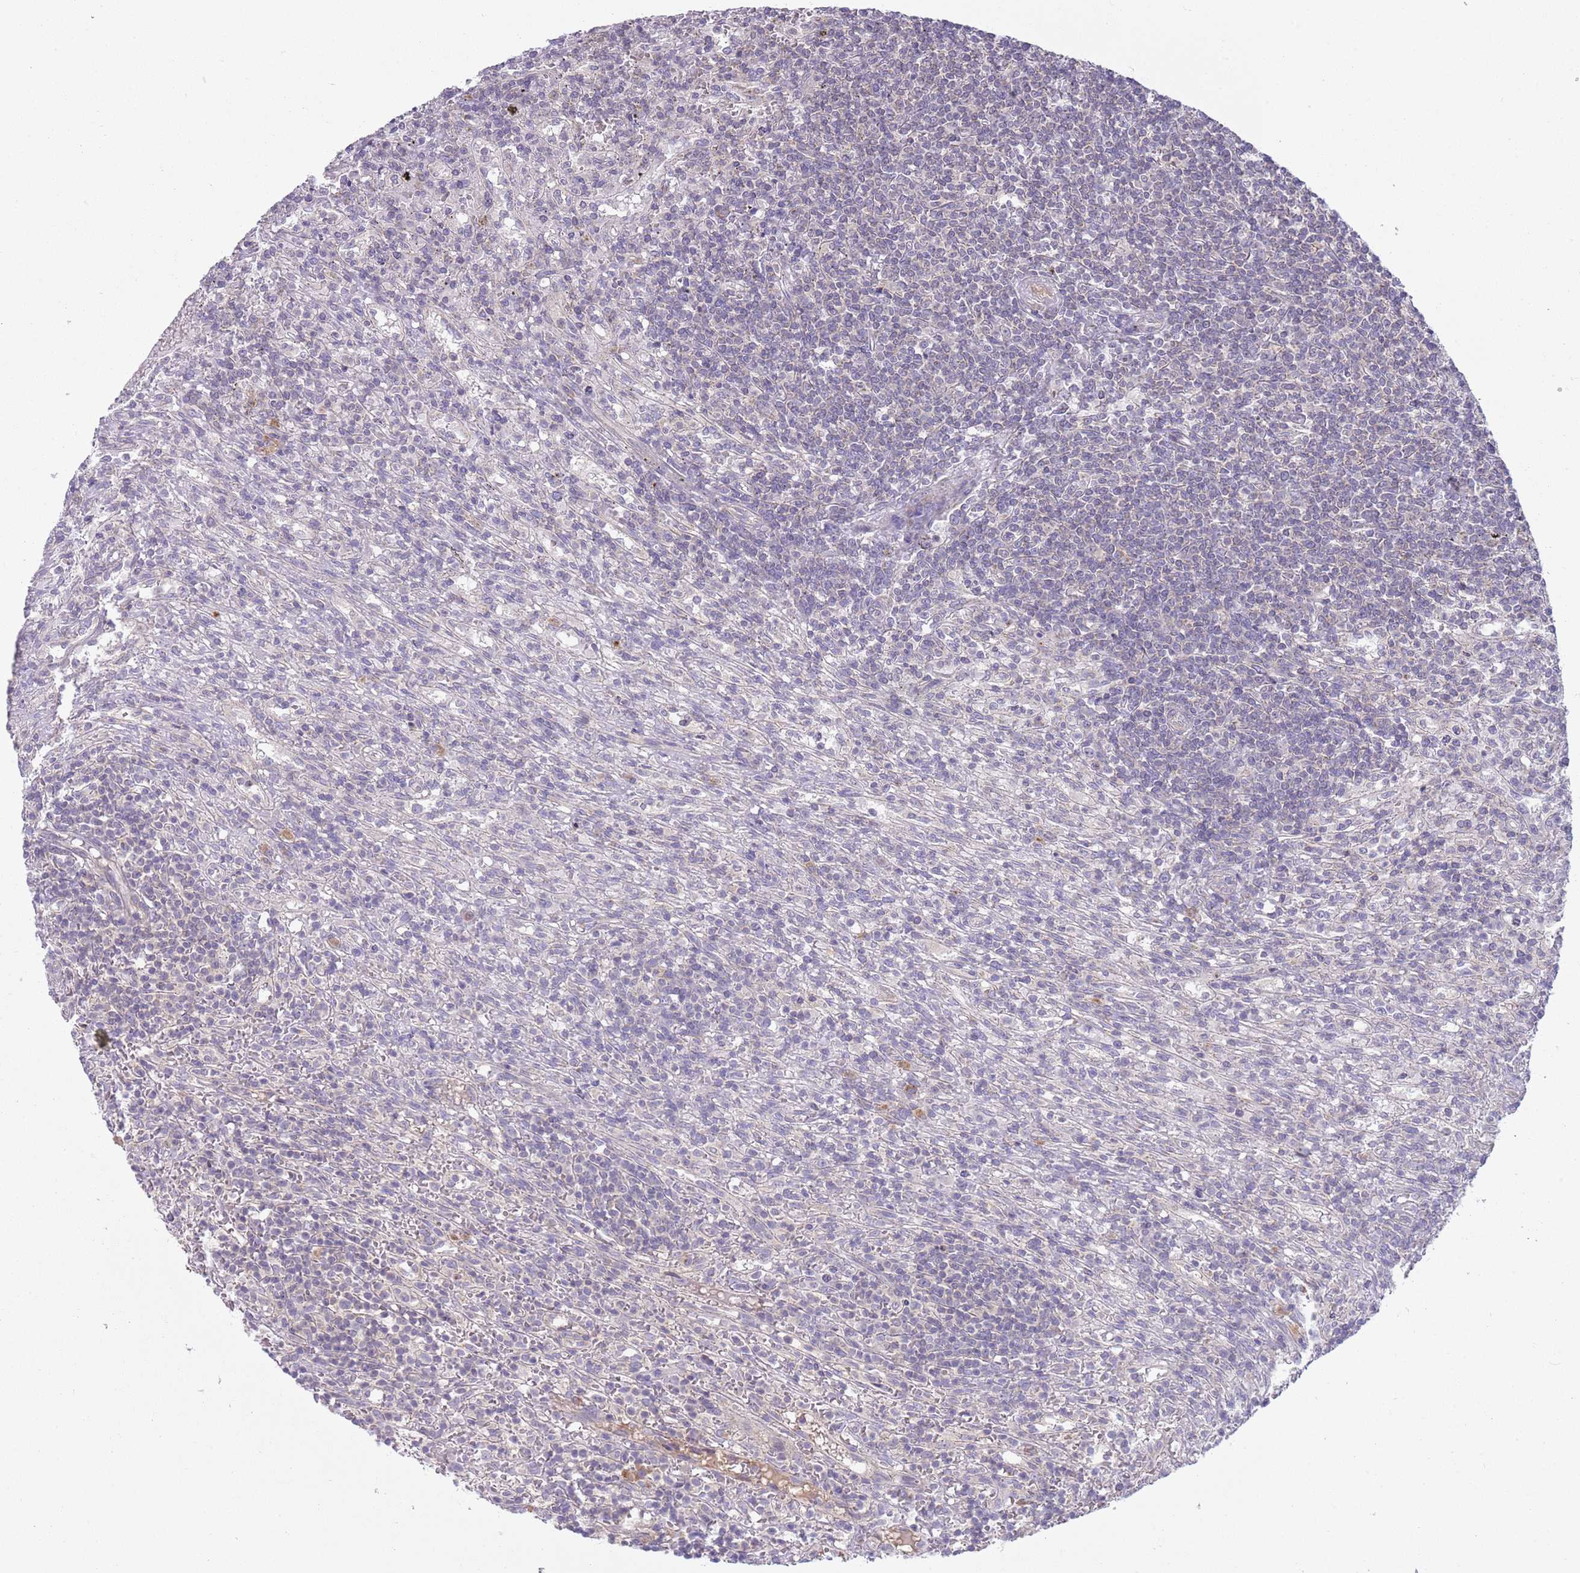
{"staining": {"intensity": "negative", "quantity": "none", "location": "none"}, "tissue": "lymphoma", "cell_type": "Tumor cells", "image_type": "cancer", "snomed": [{"axis": "morphology", "description": "Malignant lymphoma, non-Hodgkin's type, Low grade"}, {"axis": "topography", "description": "Spleen"}], "caption": "Micrograph shows no significant protein expression in tumor cells of low-grade malignant lymphoma, non-Hodgkin's type.", "gene": "SKOR2", "patient": {"sex": "male", "age": 76}}